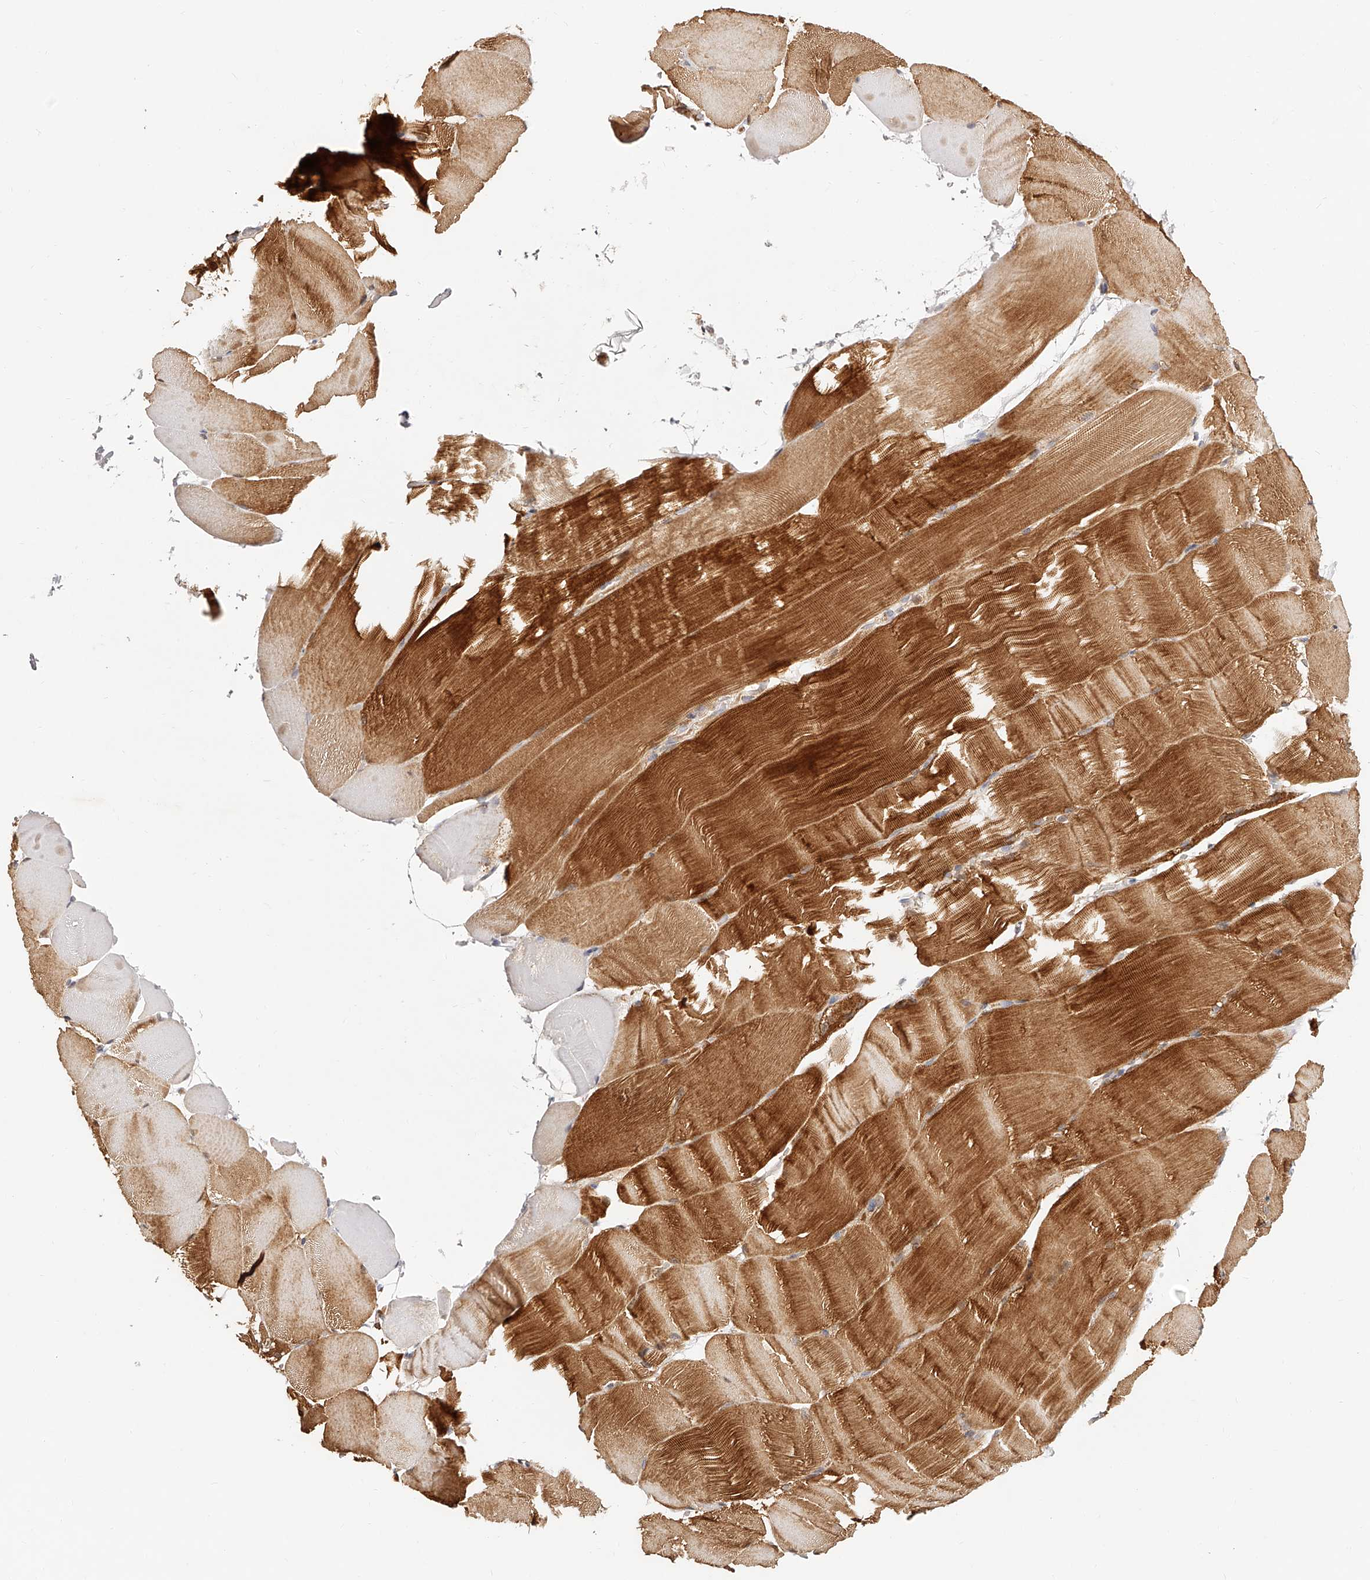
{"staining": {"intensity": "moderate", "quantity": "25%-75%", "location": "cytoplasmic/membranous,nuclear"}, "tissue": "skeletal muscle", "cell_type": "Myocytes", "image_type": "normal", "snomed": [{"axis": "morphology", "description": "Normal tissue, NOS"}, {"axis": "topography", "description": "Skeletal muscle"}, {"axis": "topography", "description": "Parathyroid gland"}], "caption": "Immunohistochemistry histopathology image of normal skeletal muscle: skeletal muscle stained using IHC reveals medium levels of moderate protein expression localized specifically in the cytoplasmic/membranous,nuclear of myocytes, appearing as a cytoplasmic/membranous,nuclear brown color.", "gene": "NDUFV3", "patient": {"sex": "female", "age": 37}}